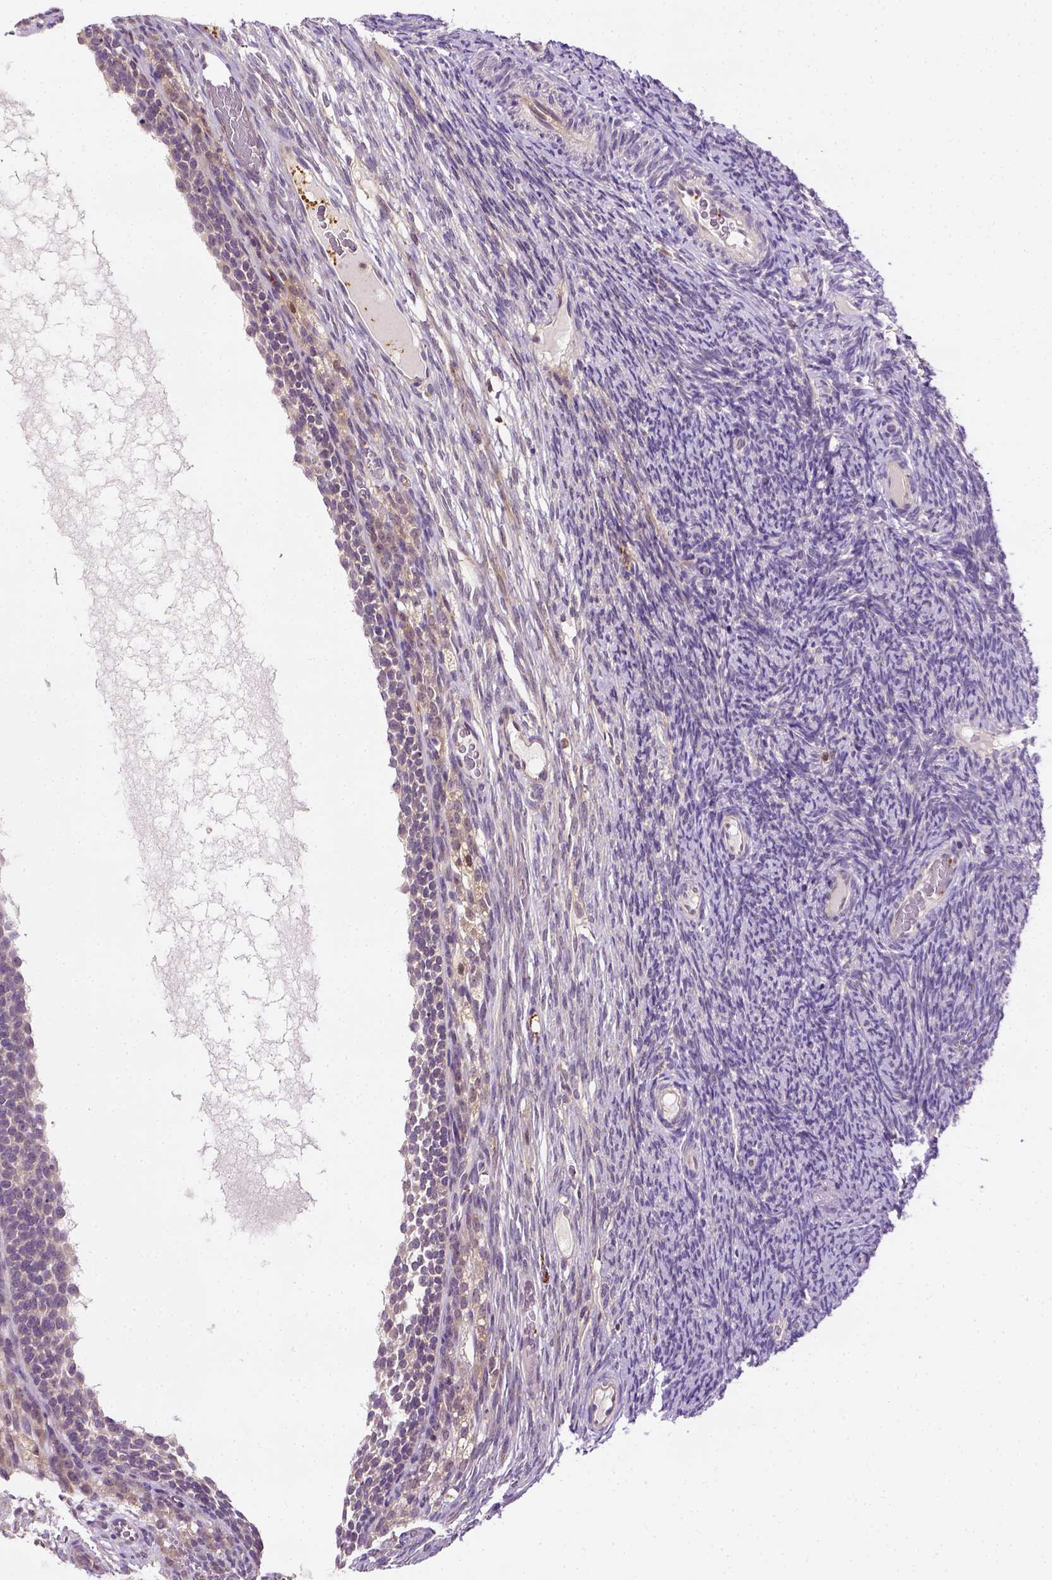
{"staining": {"intensity": "moderate", "quantity": "<25%", "location": "cytoplasmic/membranous"}, "tissue": "ovary", "cell_type": "Follicle cells", "image_type": "normal", "snomed": [{"axis": "morphology", "description": "Normal tissue, NOS"}, {"axis": "topography", "description": "Ovary"}], "caption": "A low amount of moderate cytoplasmic/membranous expression is identified in about <25% of follicle cells in unremarkable ovary.", "gene": "MATK", "patient": {"sex": "female", "age": 34}}